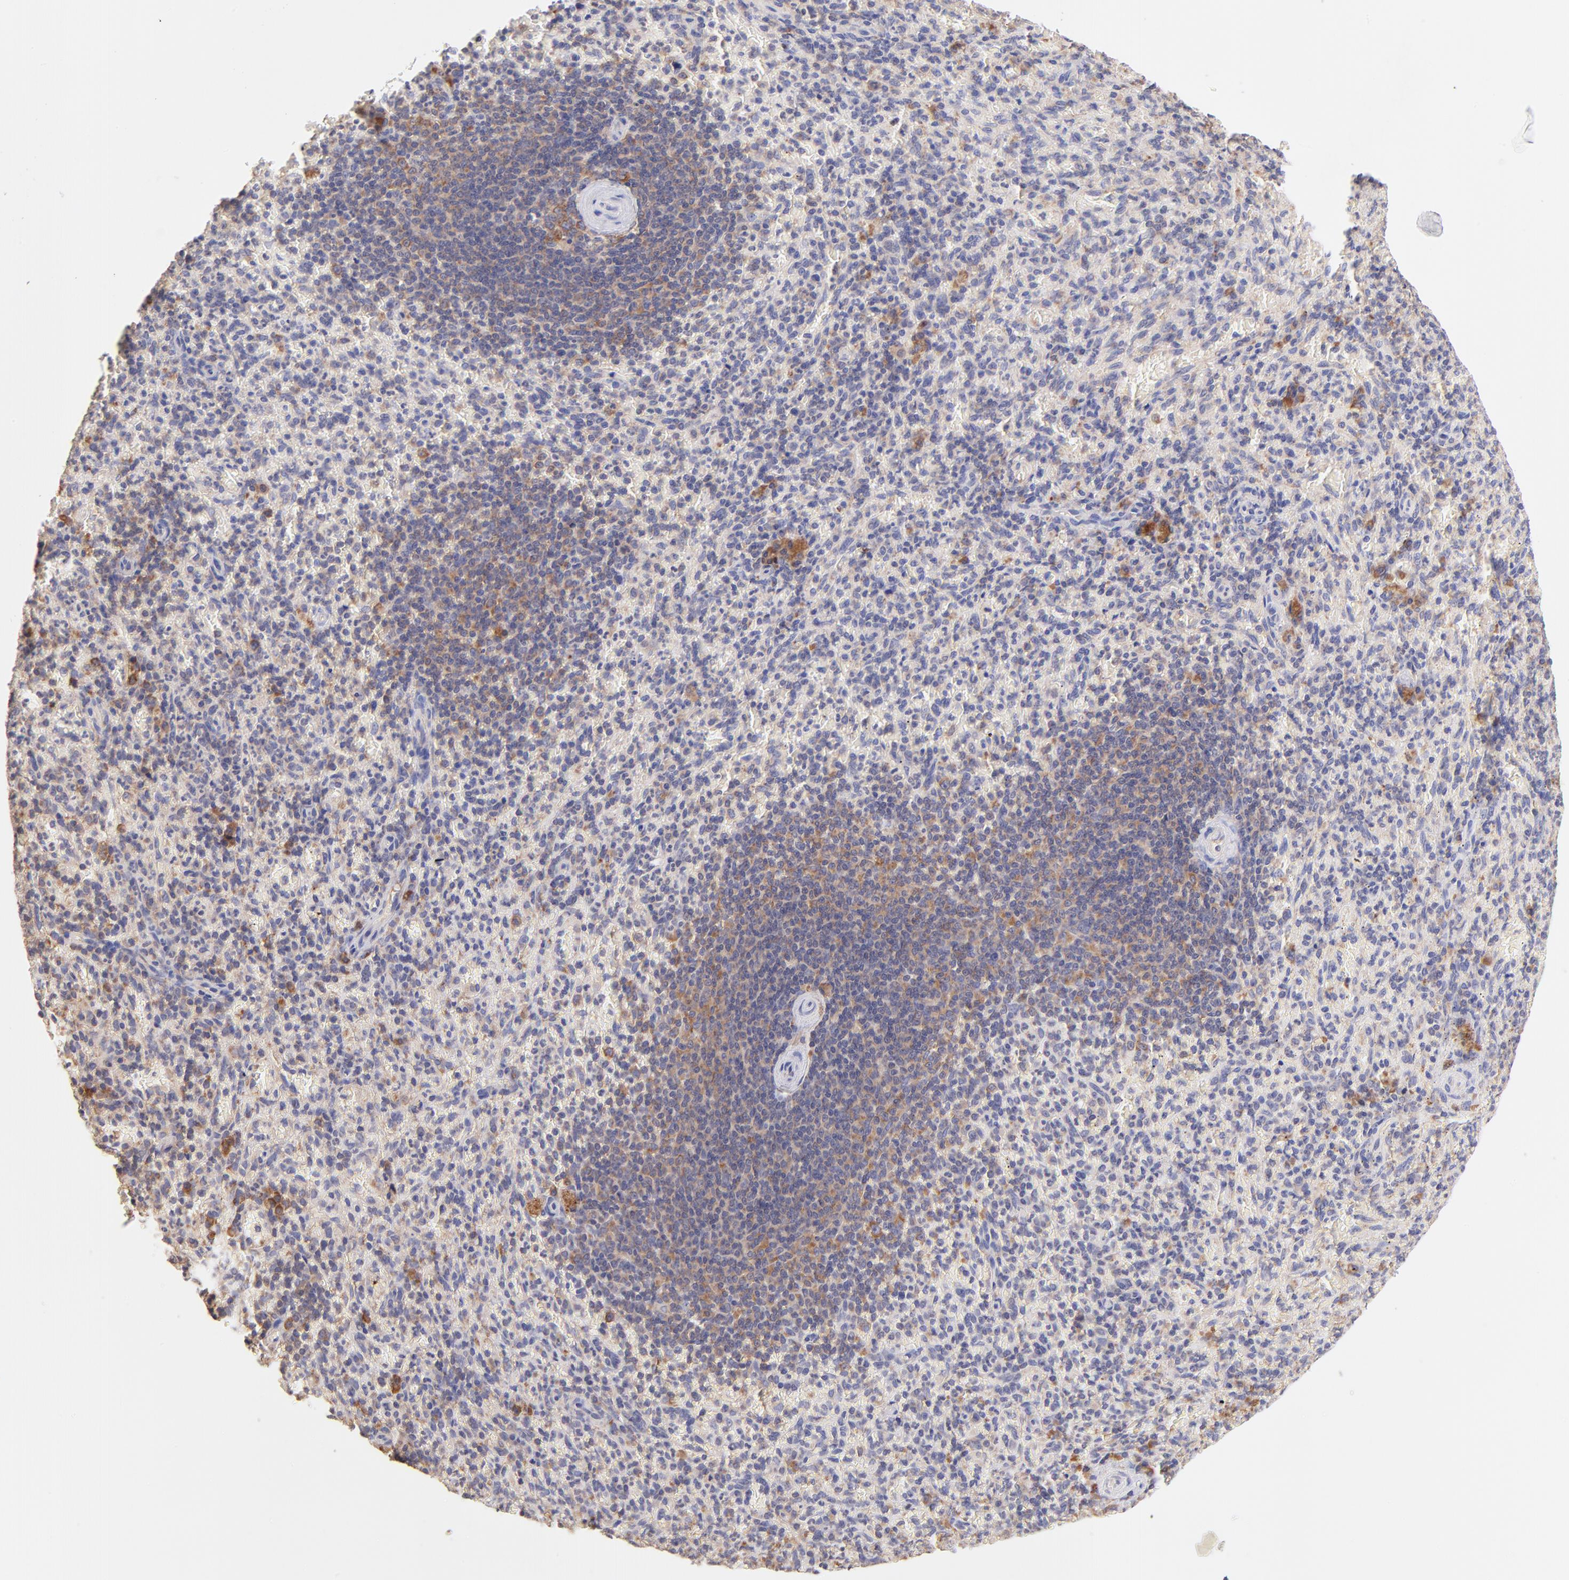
{"staining": {"intensity": "weak", "quantity": "<25%", "location": "cytoplasmic/membranous"}, "tissue": "spleen", "cell_type": "Cells in red pulp", "image_type": "normal", "snomed": [{"axis": "morphology", "description": "Normal tissue, NOS"}, {"axis": "topography", "description": "Spleen"}], "caption": "Photomicrograph shows no protein staining in cells in red pulp of unremarkable spleen. (Stains: DAB (3,3'-diaminobenzidine) immunohistochemistry with hematoxylin counter stain, Microscopy: brightfield microscopy at high magnification).", "gene": "RPL11", "patient": {"sex": "female", "age": 43}}